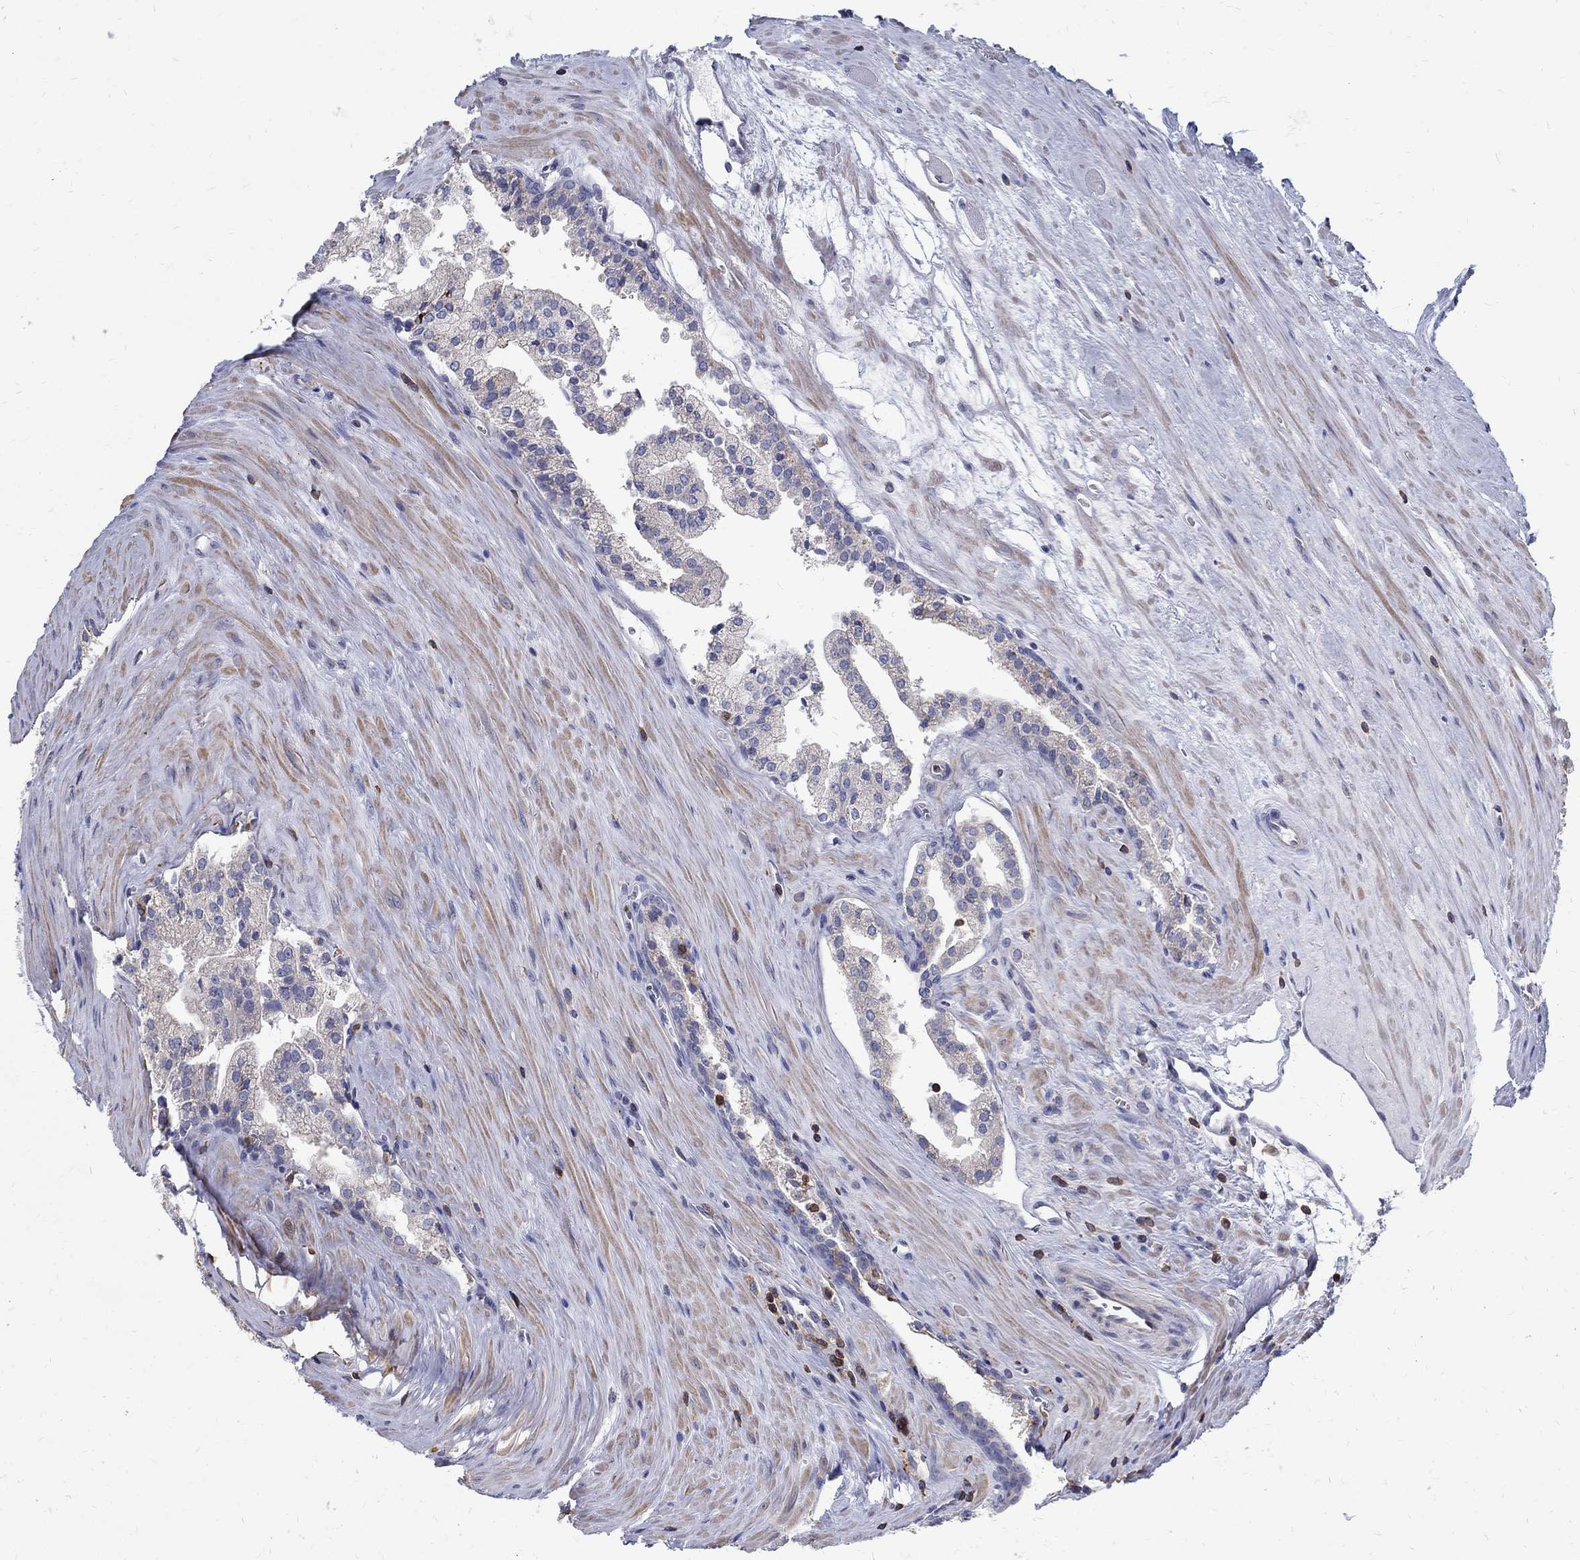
{"staining": {"intensity": "negative", "quantity": "none", "location": "none"}, "tissue": "prostate cancer", "cell_type": "Tumor cells", "image_type": "cancer", "snomed": [{"axis": "morphology", "description": "Adenocarcinoma, NOS"}, {"axis": "topography", "description": "Prostate"}], "caption": "A high-resolution image shows IHC staining of adenocarcinoma (prostate), which displays no significant staining in tumor cells.", "gene": "AGAP2", "patient": {"sex": "male", "age": 72}}